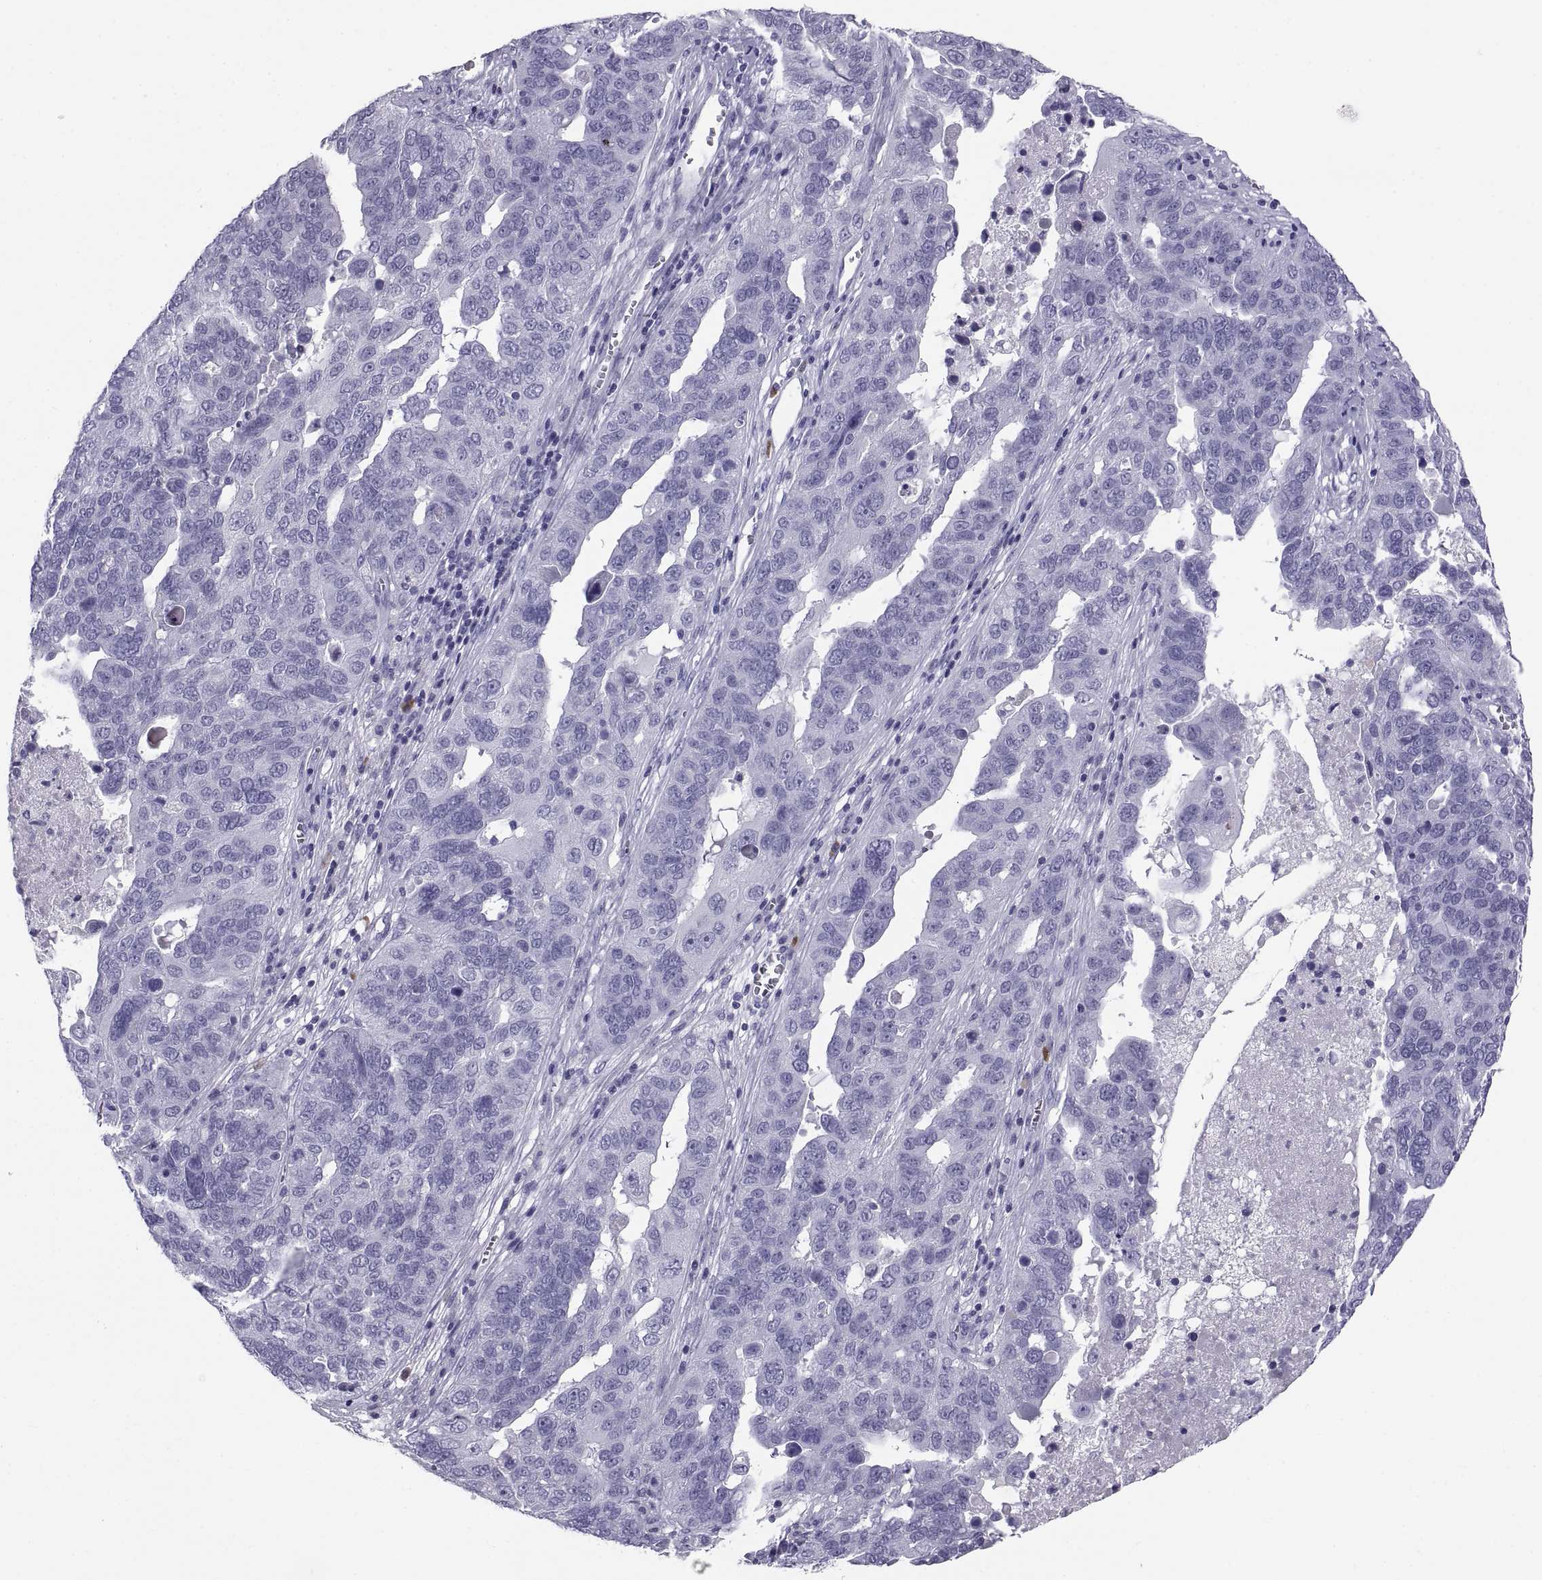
{"staining": {"intensity": "negative", "quantity": "none", "location": "none"}, "tissue": "ovarian cancer", "cell_type": "Tumor cells", "image_type": "cancer", "snomed": [{"axis": "morphology", "description": "Carcinoma, endometroid"}, {"axis": "topography", "description": "Soft tissue"}, {"axis": "topography", "description": "Ovary"}], "caption": "Immunohistochemical staining of human ovarian endometroid carcinoma demonstrates no significant staining in tumor cells. (DAB immunohistochemistry (IHC) with hematoxylin counter stain).", "gene": "CT47A10", "patient": {"sex": "female", "age": 52}}